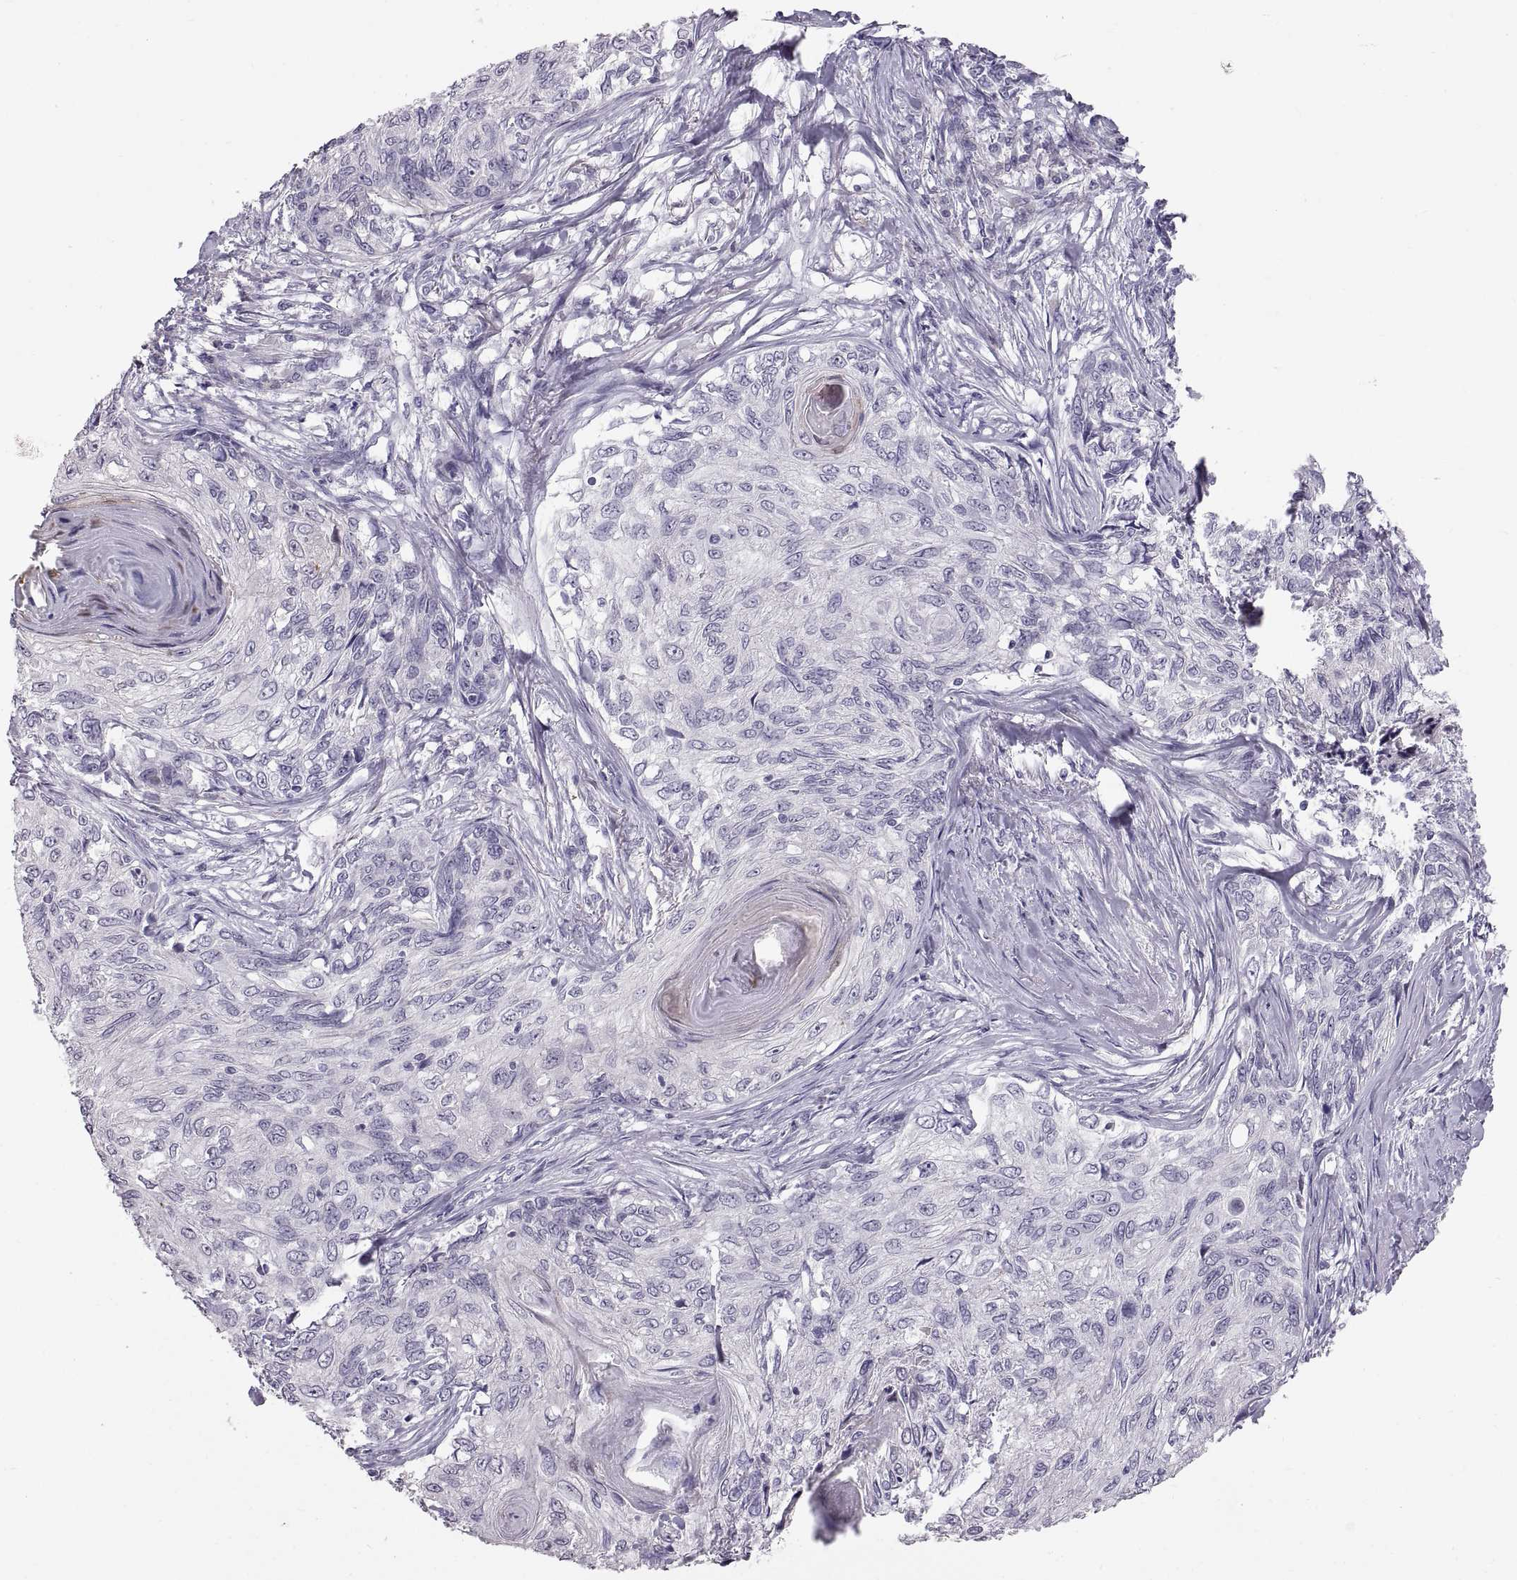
{"staining": {"intensity": "negative", "quantity": "none", "location": "none"}, "tissue": "skin cancer", "cell_type": "Tumor cells", "image_type": "cancer", "snomed": [{"axis": "morphology", "description": "Squamous cell carcinoma, NOS"}, {"axis": "topography", "description": "Skin"}], "caption": "Skin squamous cell carcinoma stained for a protein using immunohistochemistry shows no expression tumor cells.", "gene": "SPACDR", "patient": {"sex": "male", "age": 92}}